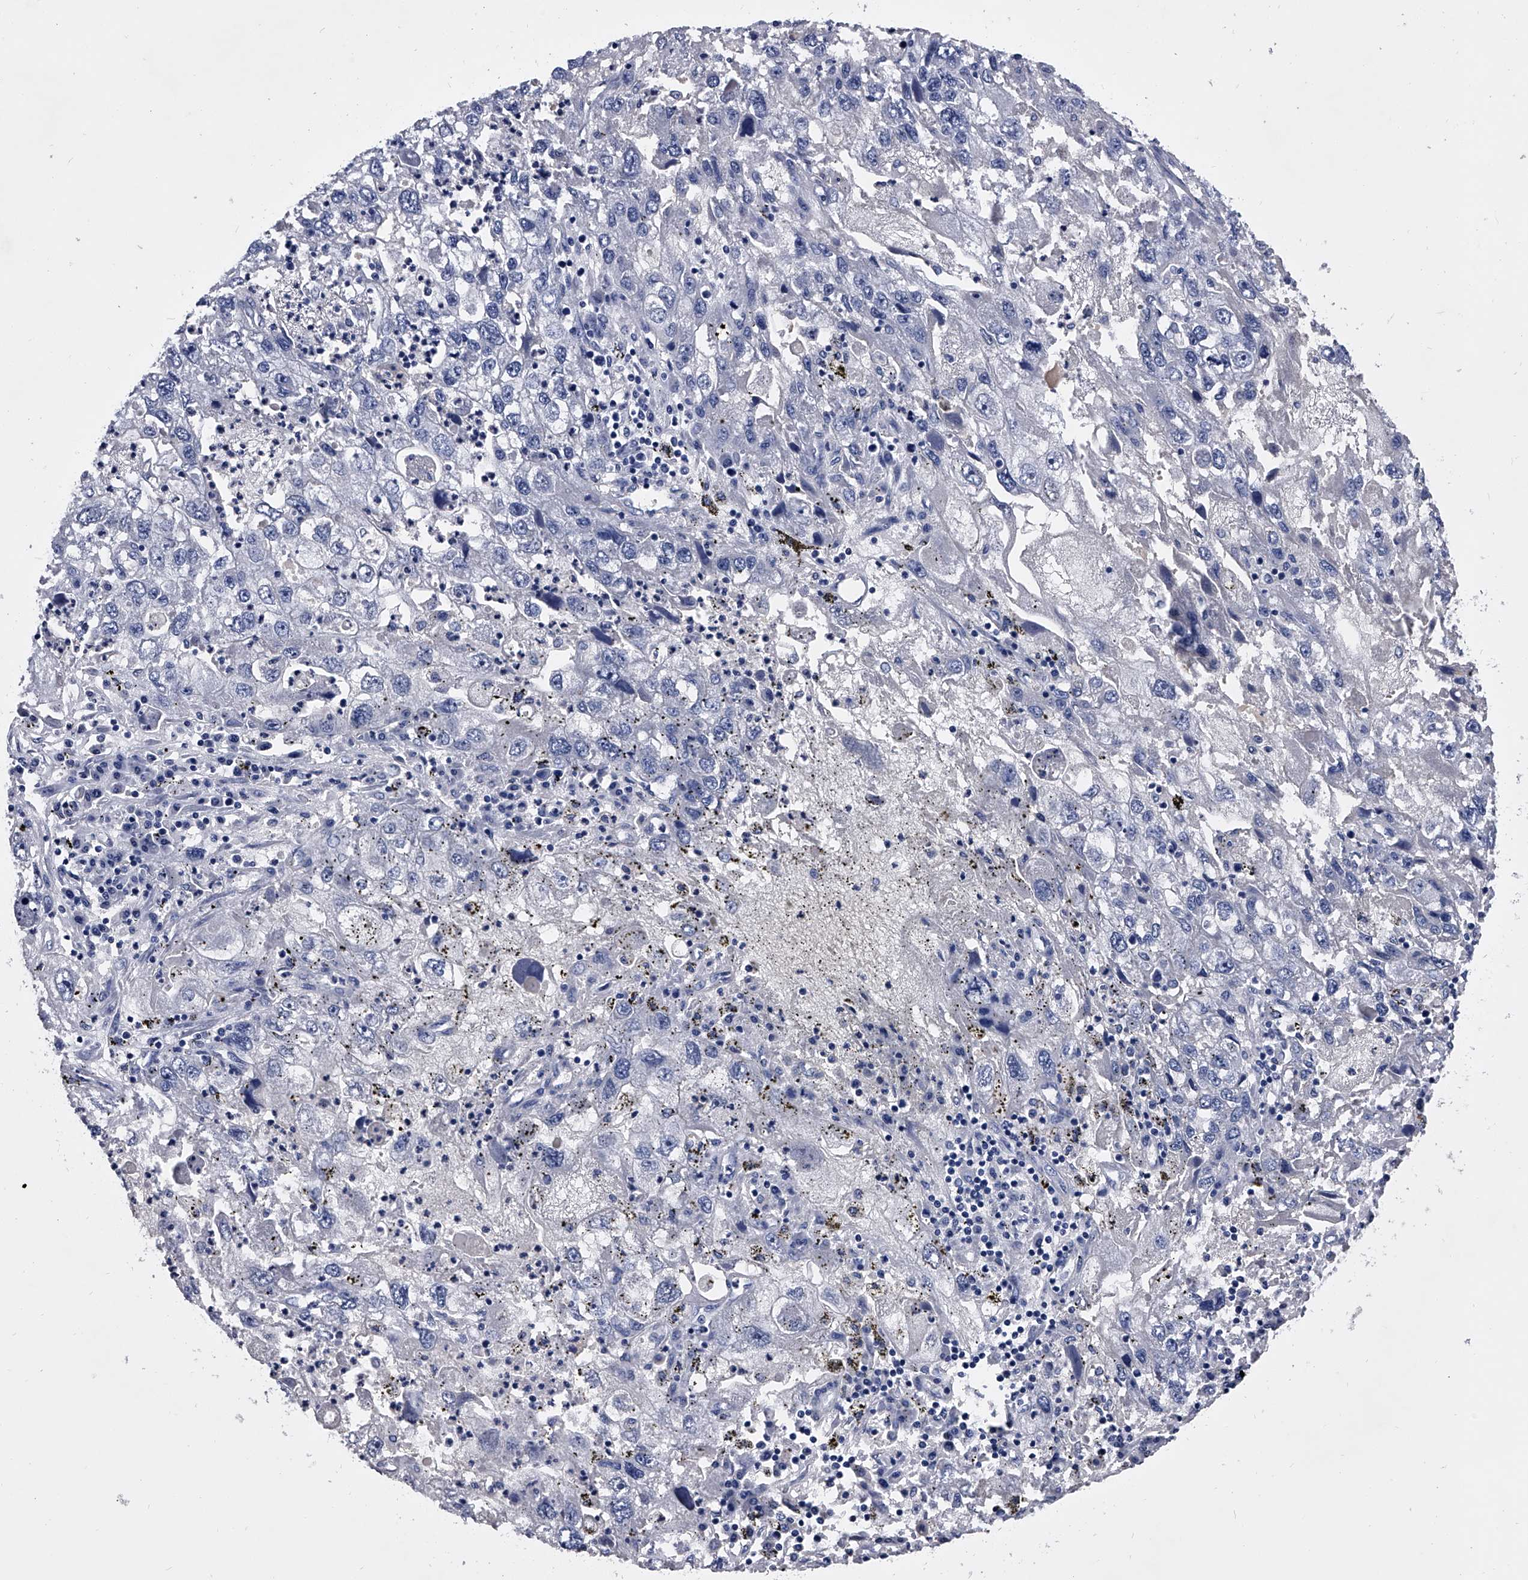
{"staining": {"intensity": "negative", "quantity": "none", "location": "none"}, "tissue": "endometrial cancer", "cell_type": "Tumor cells", "image_type": "cancer", "snomed": [{"axis": "morphology", "description": "Adenocarcinoma, NOS"}, {"axis": "topography", "description": "Endometrium"}], "caption": "An IHC photomicrograph of endometrial cancer is shown. There is no staining in tumor cells of endometrial cancer.", "gene": "EFCAB7", "patient": {"sex": "female", "age": 49}}